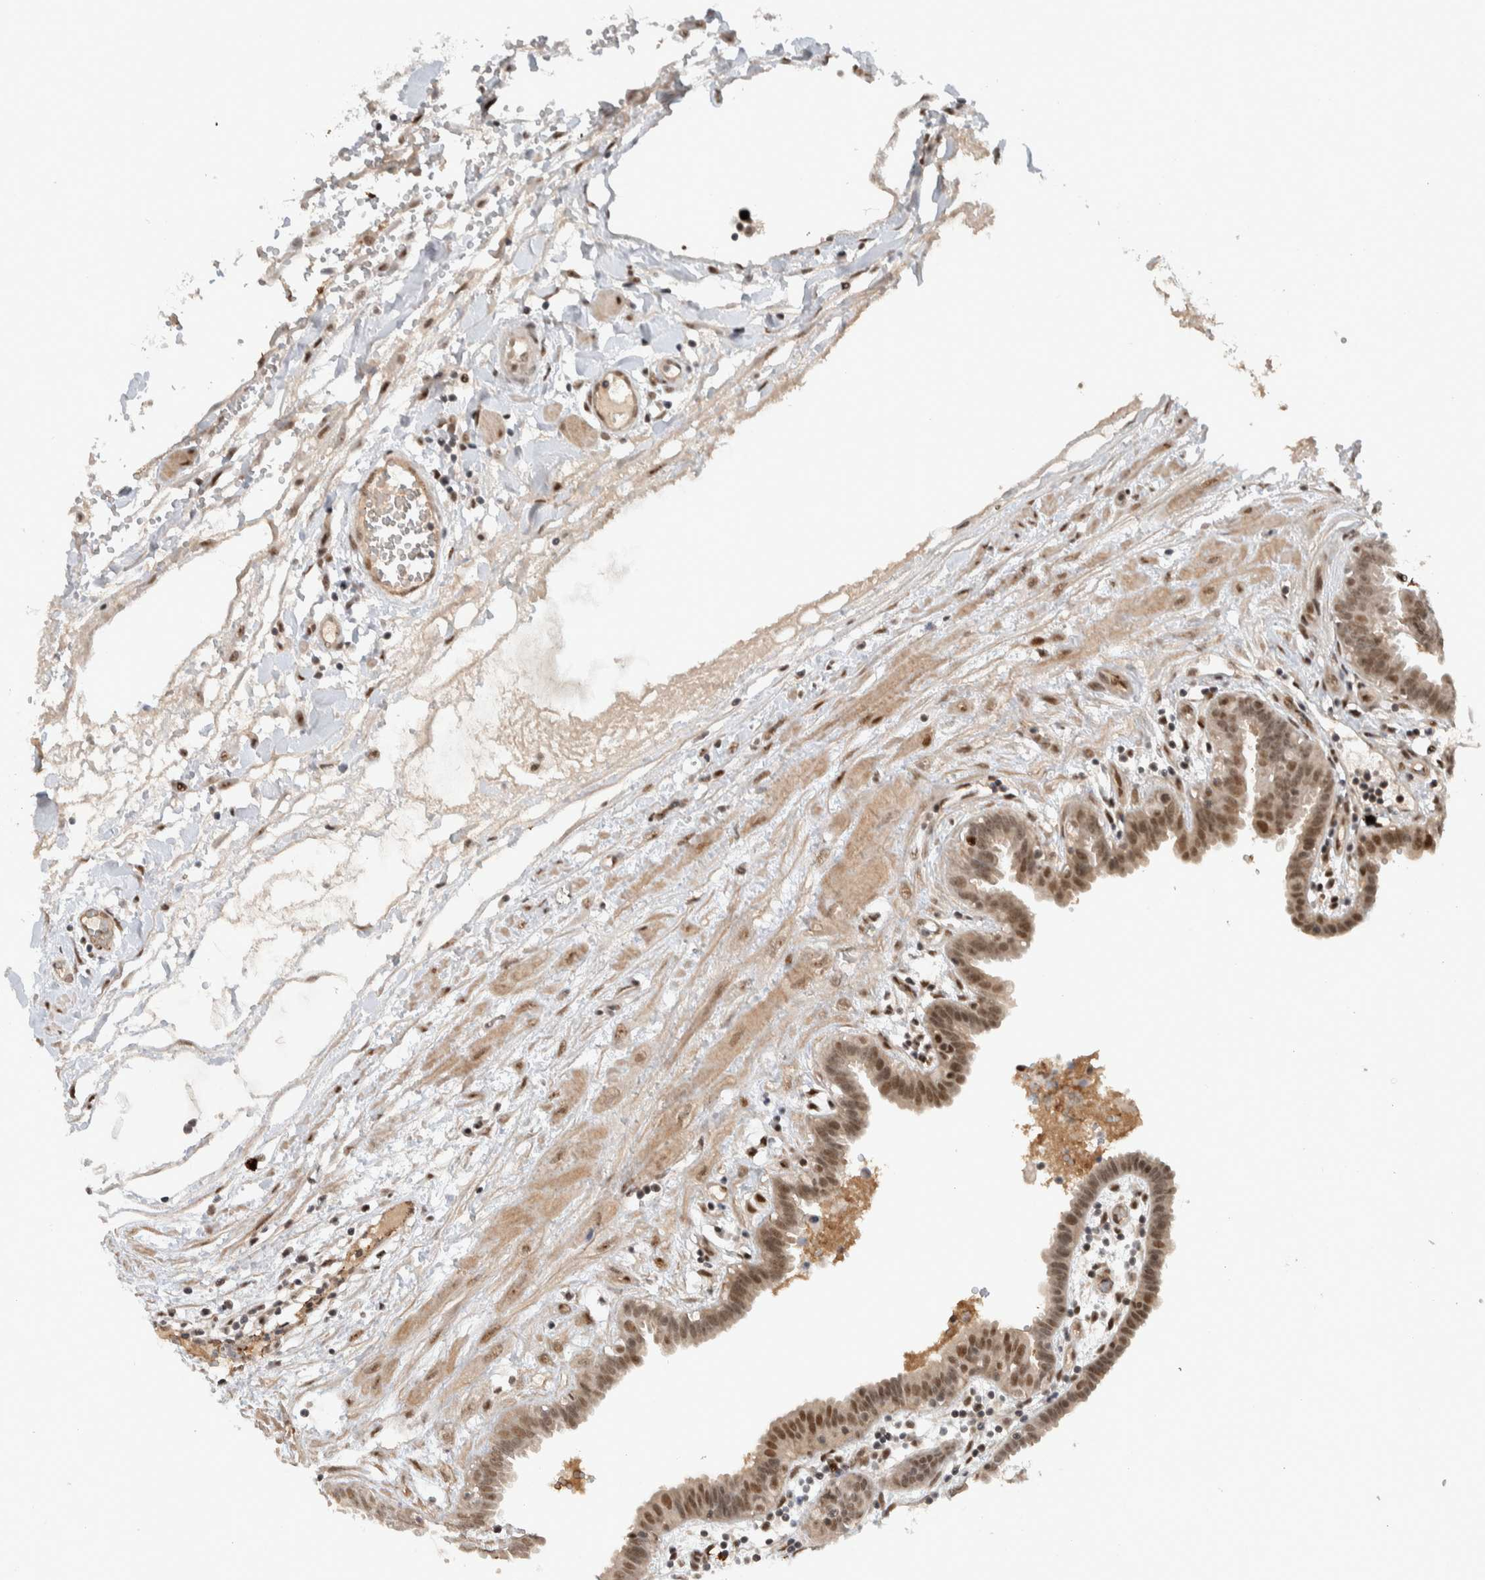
{"staining": {"intensity": "moderate", "quantity": "25%-75%", "location": "cytoplasmic/membranous,nuclear"}, "tissue": "fallopian tube", "cell_type": "Glandular cells", "image_type": "normal", "snomed": [{"axis": "morphology", "description": "Normal tissue, NOS"}, {"axis": "topography", "description": "Fallopian tube"}, {"axis": "topography", "description": "Placenta"}], "caption": "Brown immunohistochemical staining in unremarkable human fallopian tube displays moderate cytoplasmic/membranous,nuclear staining in about 25%-75% of glandular cells. Using DAB (3,3'-diaminobenzidine) (brown) and hematoxylin (blue) stains, captured at high magnification using brightfield microscopy.", "gene": "ZFP91", "patient": {"sex": "female", "age": 32}}